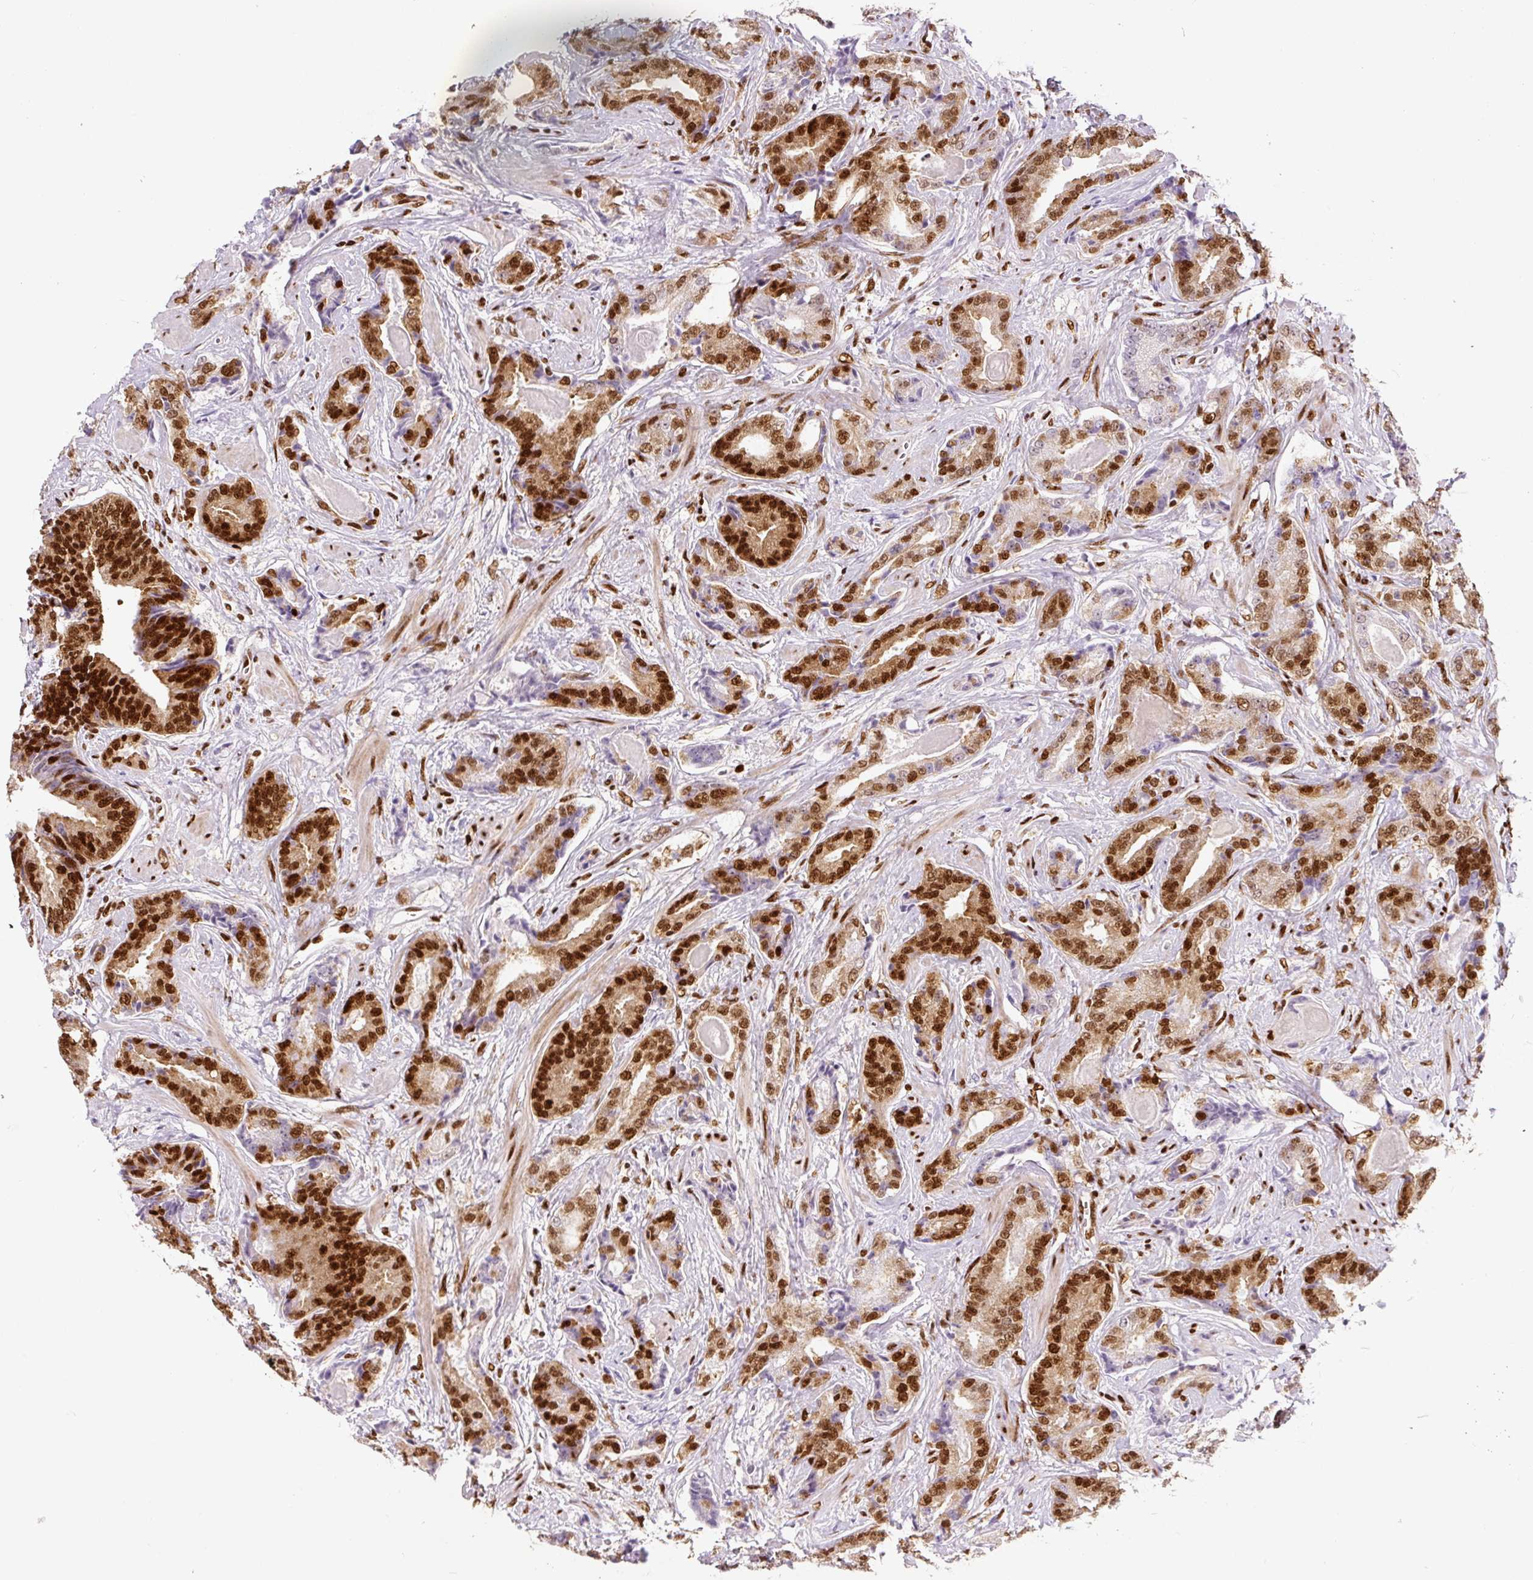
{"staining": {"intensity": "strong", "quantity": ">75%", "location": "nuclear"}, "tissue": "prostate cancer", "cell_type": "Tumor cells", "image_type": "cancer", "snomed": [{"axis": "morphology", "description": "Adenocarcinoma, Low grade"}, {"axis": "topography", "description": "Prostate"}], "caption": "Adenocarcinoma (low-grade) (prostate) was stained to show a protein in brown. There is high levels of strong nuclear staining in about >75% of tumor cells.", "gene": "FUS", "patient": {"sex": "male", "age": 62}}